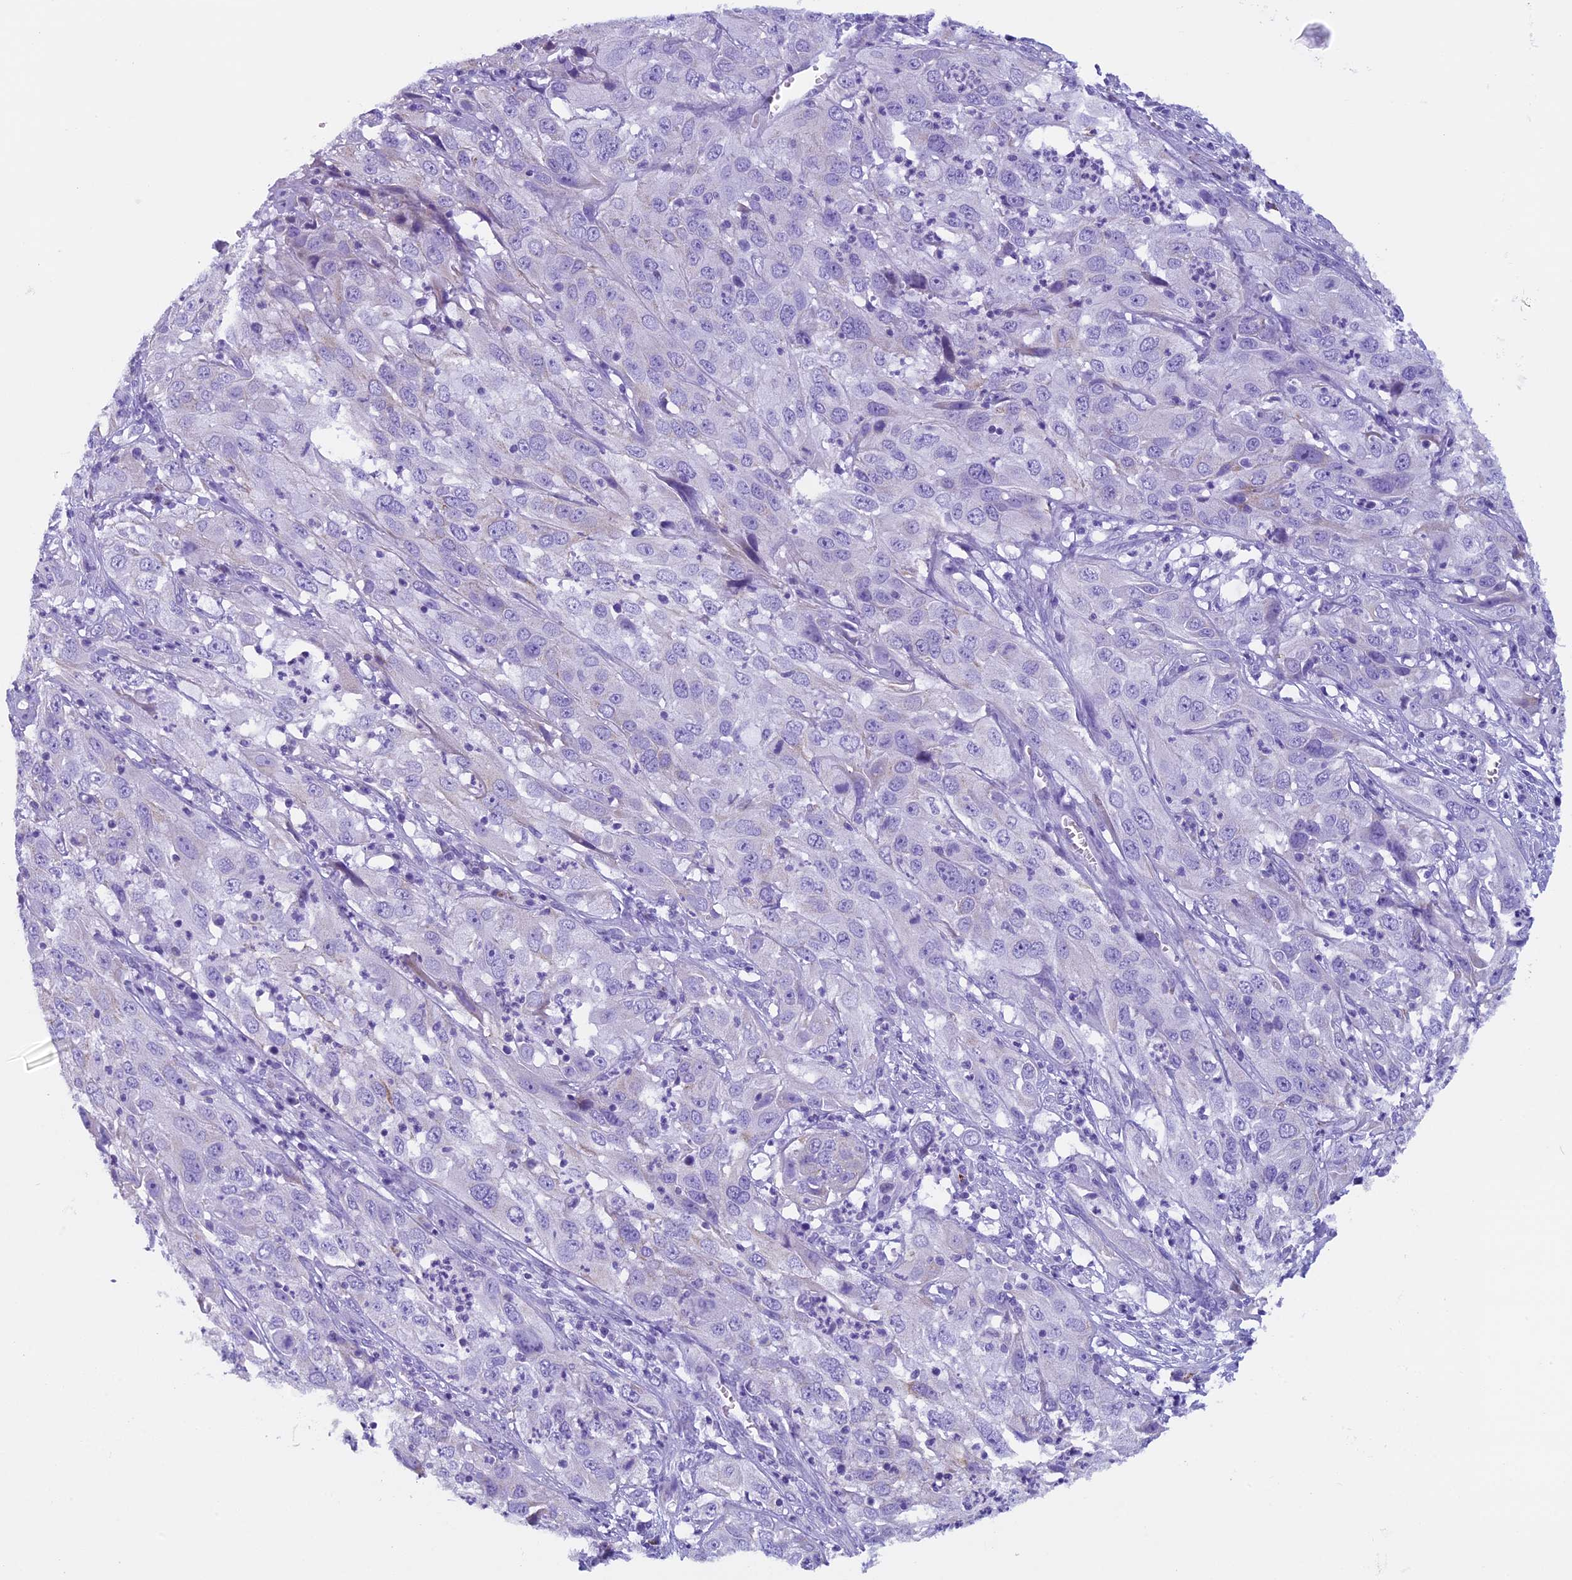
{"staining": {"intensity": "negative", "quantity": "none", "location": "none"}, "tissue": "cervical cancer", "cell_type": "Tumor cells", "image_type": "cancer", "snomed": [{"axis": "morphology", "description": "Squamous cell carcinoma, NOS"}, {"axis": "topography", "description": "Cervix"}], "caption": "Tumor cells show no significant positivity in cervical cancer.", "gene": "ZNF563", "patient": {"sex": "female", "age": 32}}